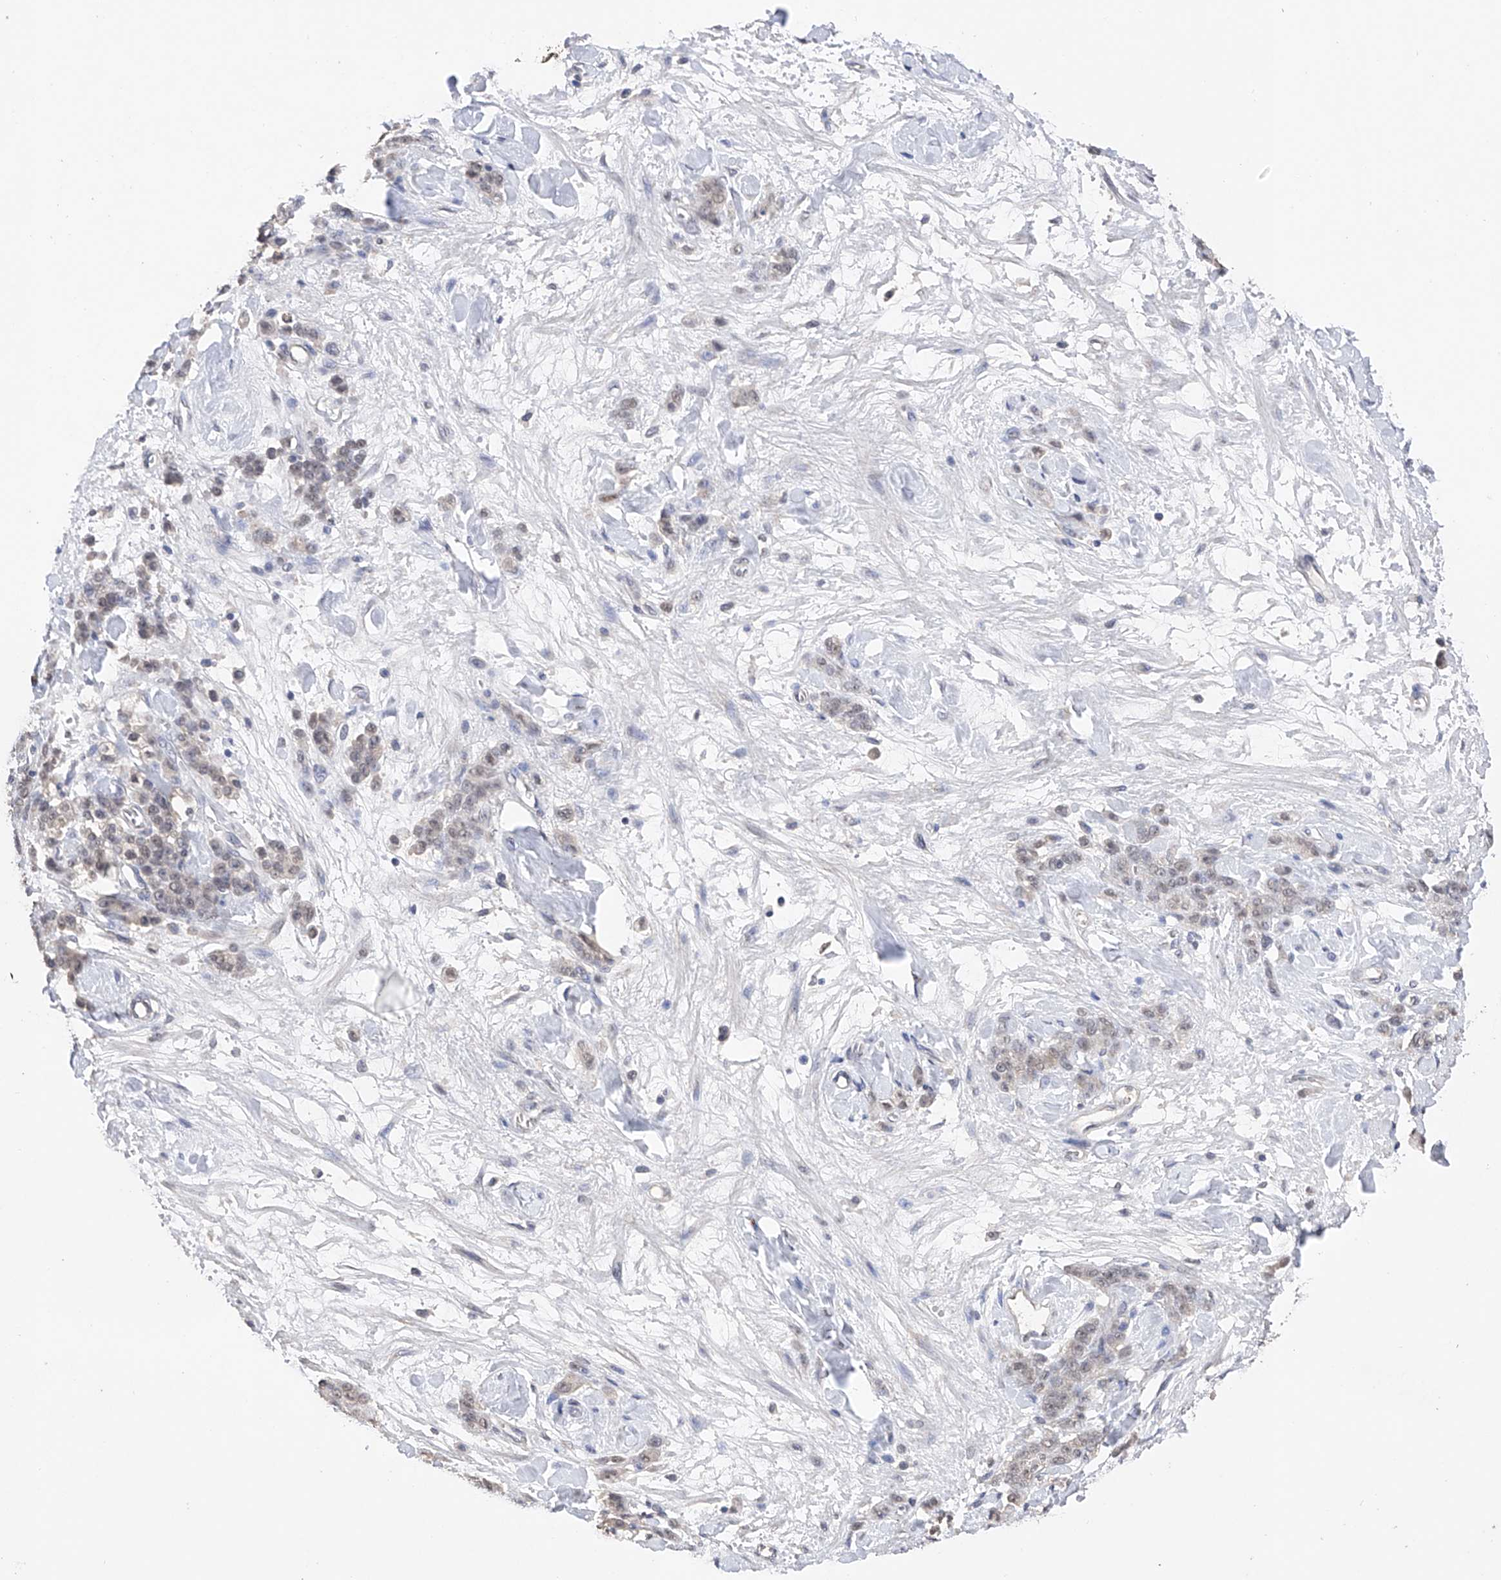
{"staining": {"intensity": "weak", "quantity": "25%-75%", "location": "nuclear"}, "tissue": "stomach cancer", "cell_type": "Tumor cells", "image_type": "cancer", "snomed": [{"axis": "morphology", "description": "Normal tissue, NOS"}, {"axis": "morphology", "description": "Adenocarcinoma, NOS"}, {"axis": "topography", "description": "Stomach"}], "caption": "The image shows immunohistochemical staining of stomach cancer (adenocarcinoma). There is weak nuclear expression is appreciated in about 25%-75% of tumor cells. The staining was performed using DAB to visualize the protein expression in brown, while the nuclei were stained in blue with hematoxylin (Magnification: 20x).", "gene": "DMAP1", "patient": {"sex": "male", "age": 82}}